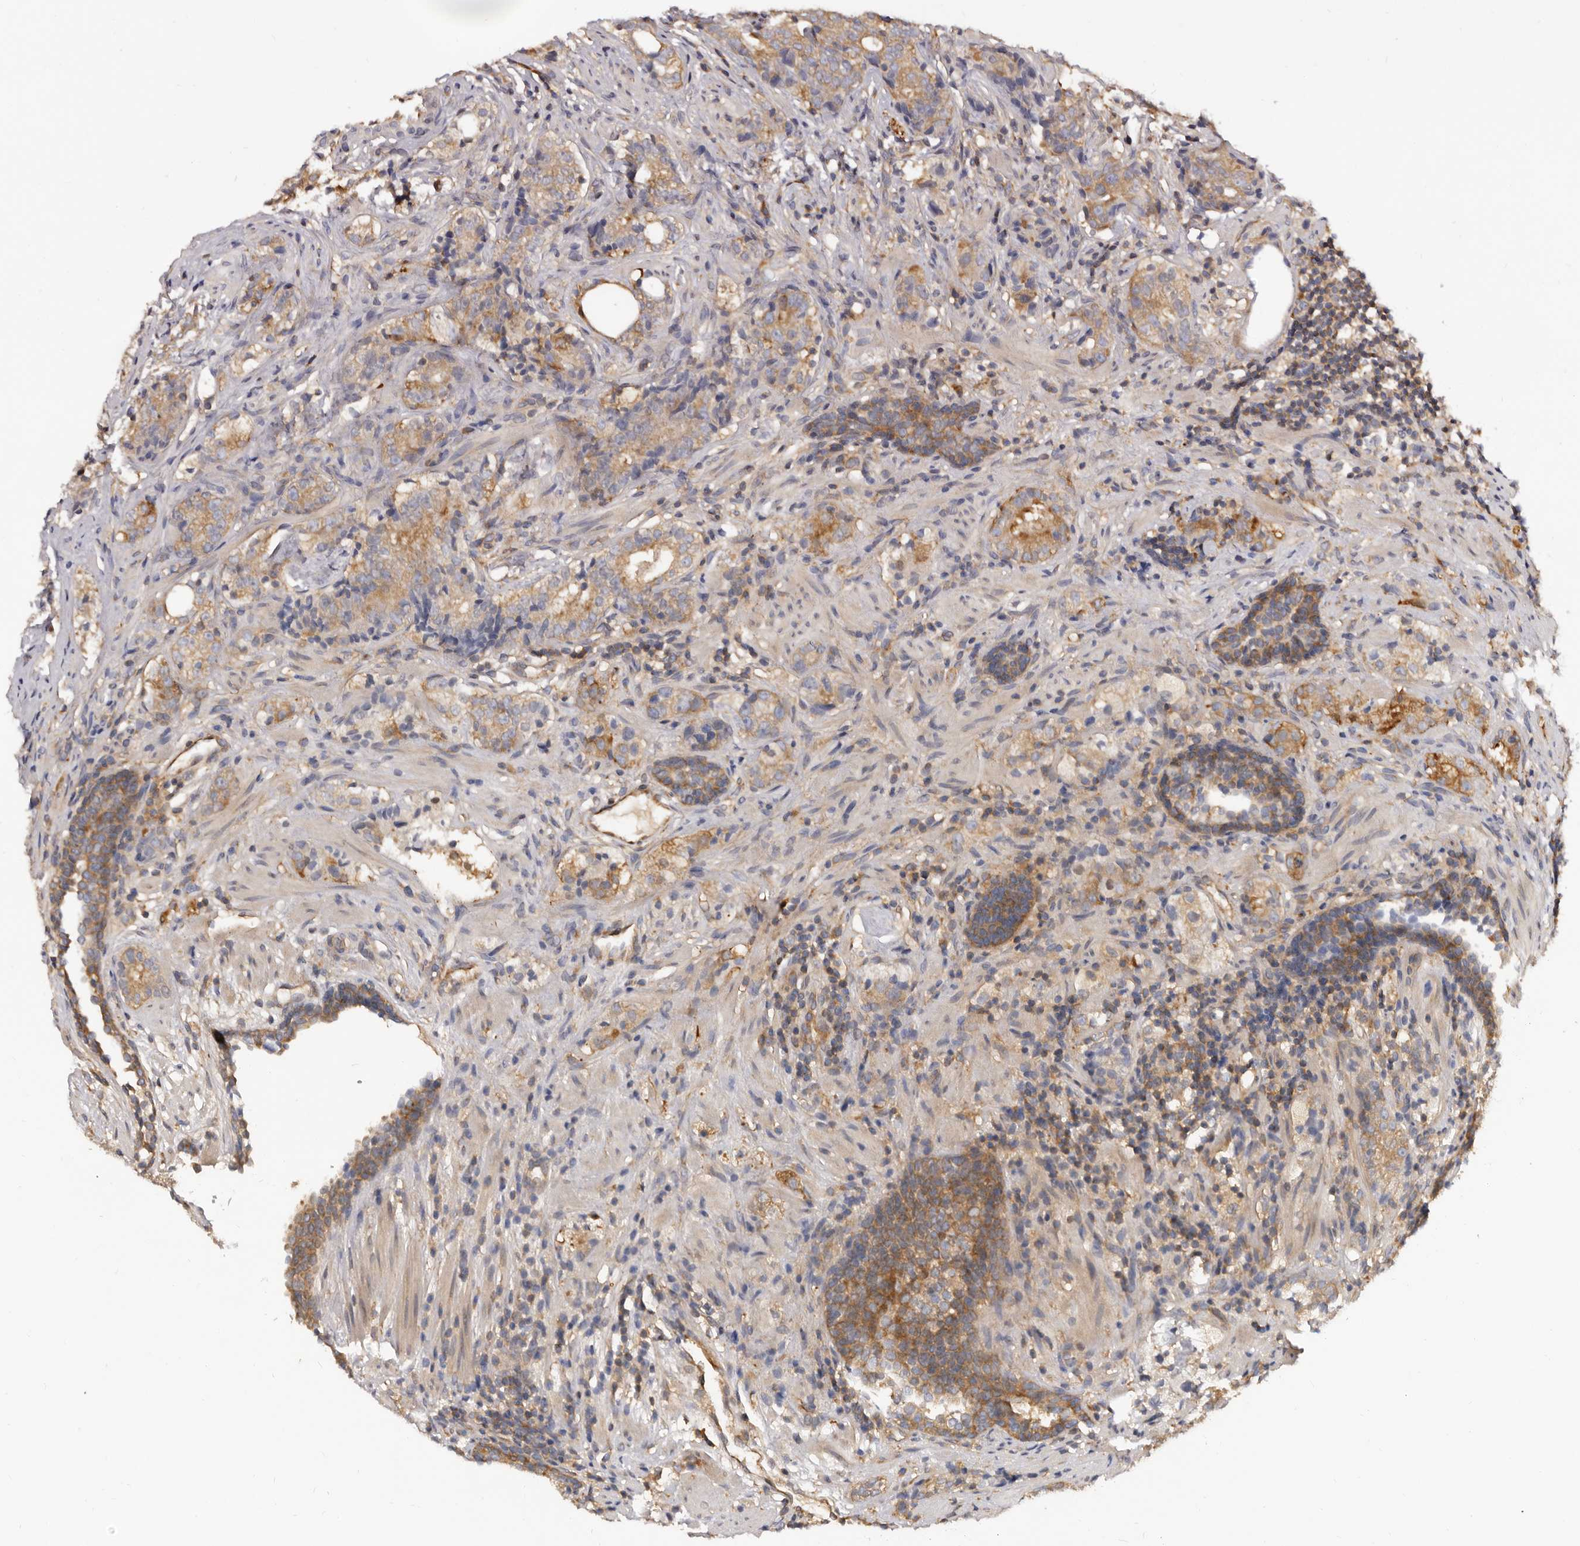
{"staining": {"intensity": "moderate", "quantity": ">75%", "location": "cytoplasmic/membranous"}, "tissue": "prostate cancer", "cell_type": "Tumor cells", "image_type": "cancer", "snomed": [{"axis": "morphology", "description": "Adenocarcinoma, High grade"}, {"axis": "topography", "description": "Prostate"}], "caption": "Human prostate cancer (adenocarcinoma (high-grade)) stained for a protein (brown) displays moderate cytoplasmic/membranous positive positivity in approximately >75% of tumor cells.", "gene": "ADAMTS20", "patient": {"sex": "male", "age": 56}}